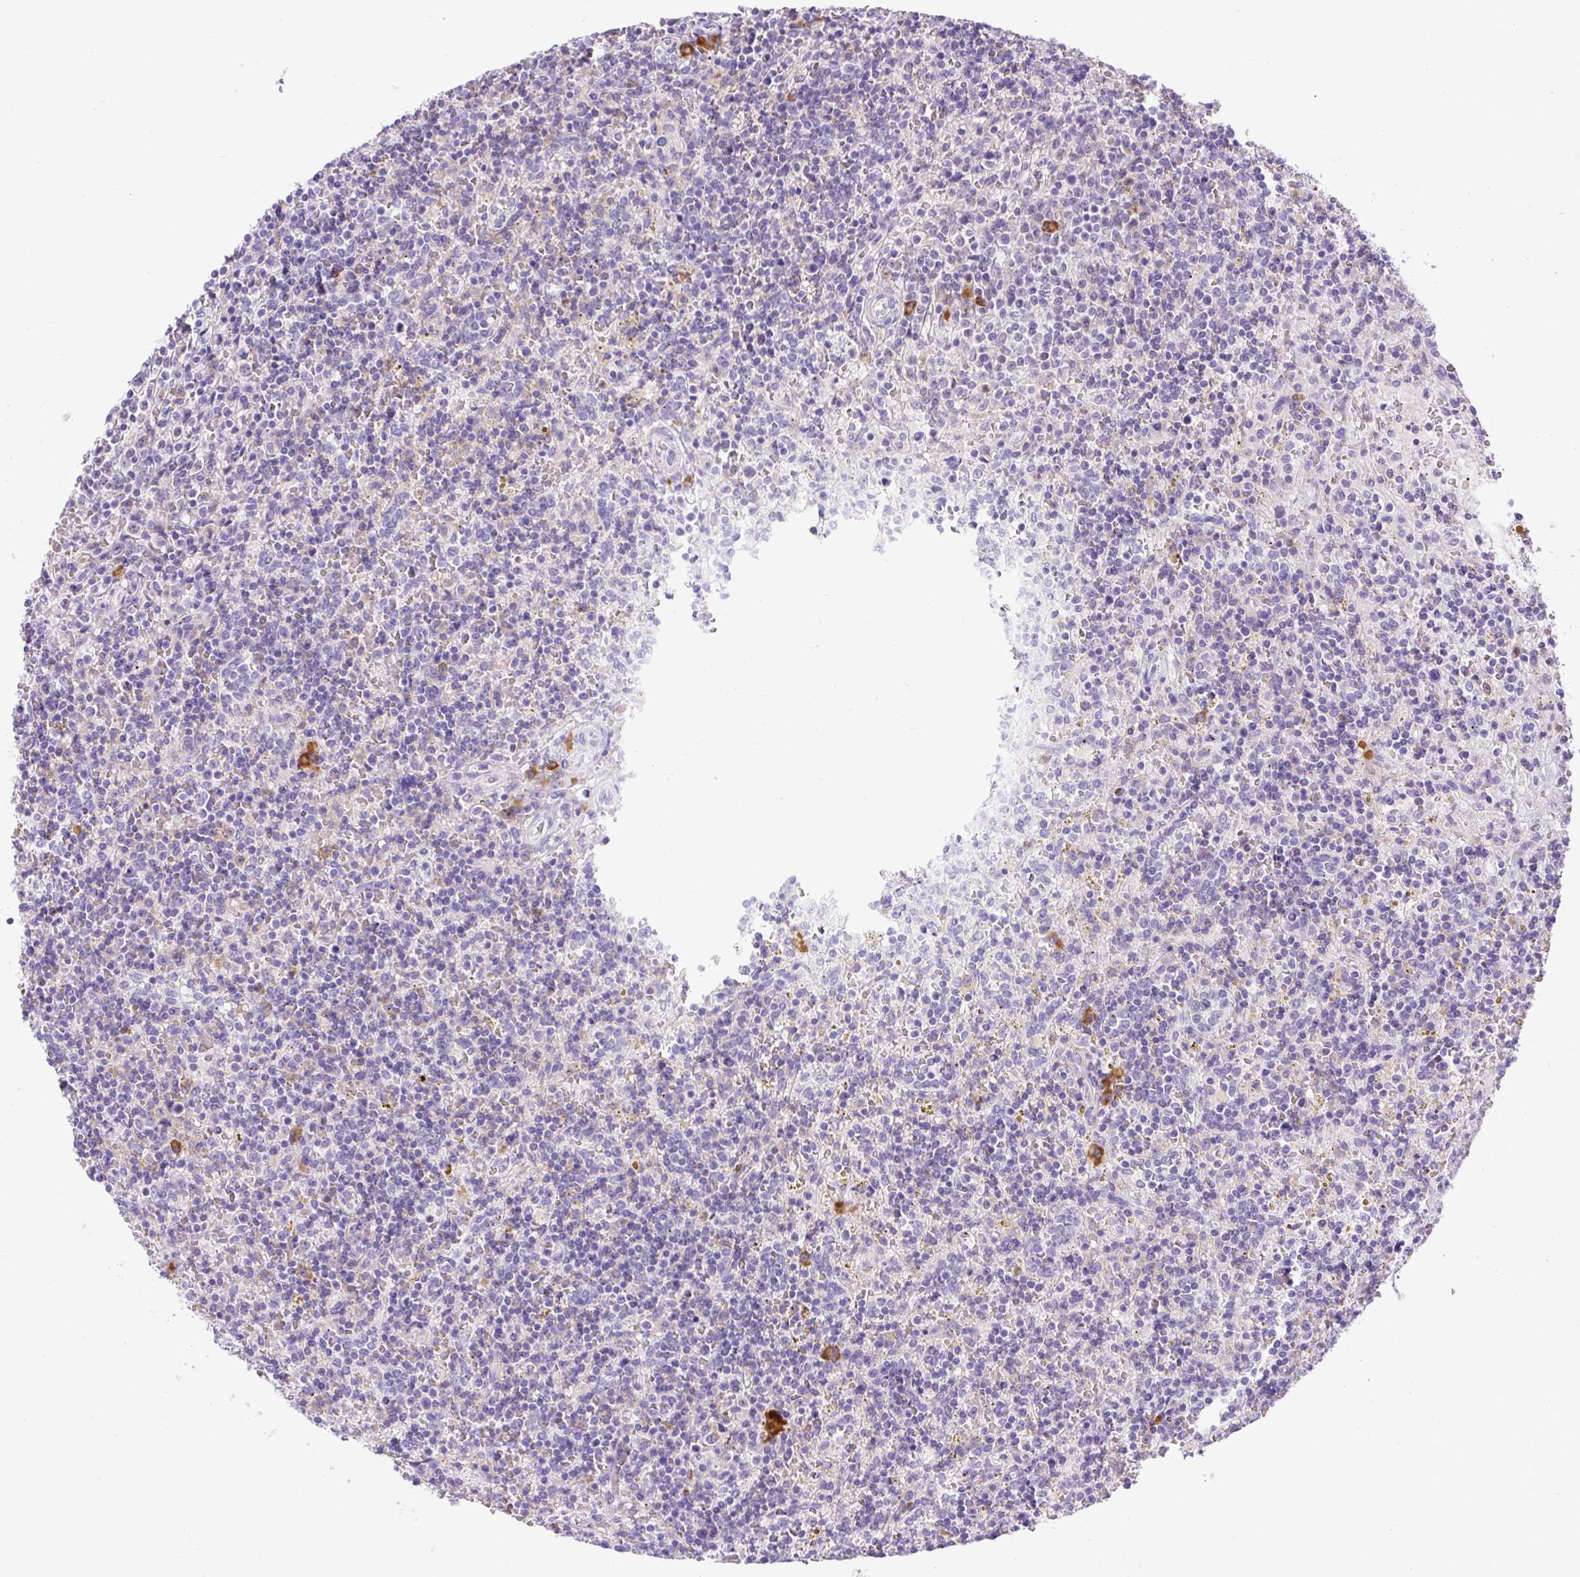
{"staining": {"intensity": "negative", "quantity": "none", "location": "none"}, "tissue": "lymphoma", "cell_type": "Tumor cells", "image_type": "cancer", "snomed": [{"axis": "morphology", "description": "Malignant lymphoma, non-Hodgkin's type, Low grade"}, {"axis": "topography", "description": "Spleen"}], "caption": "Immunohistochemistry of human lymphoma reveals no positivity in tumor cells.", "gene": "SYBU", "patient": {"sex": "male", "age": 67}}